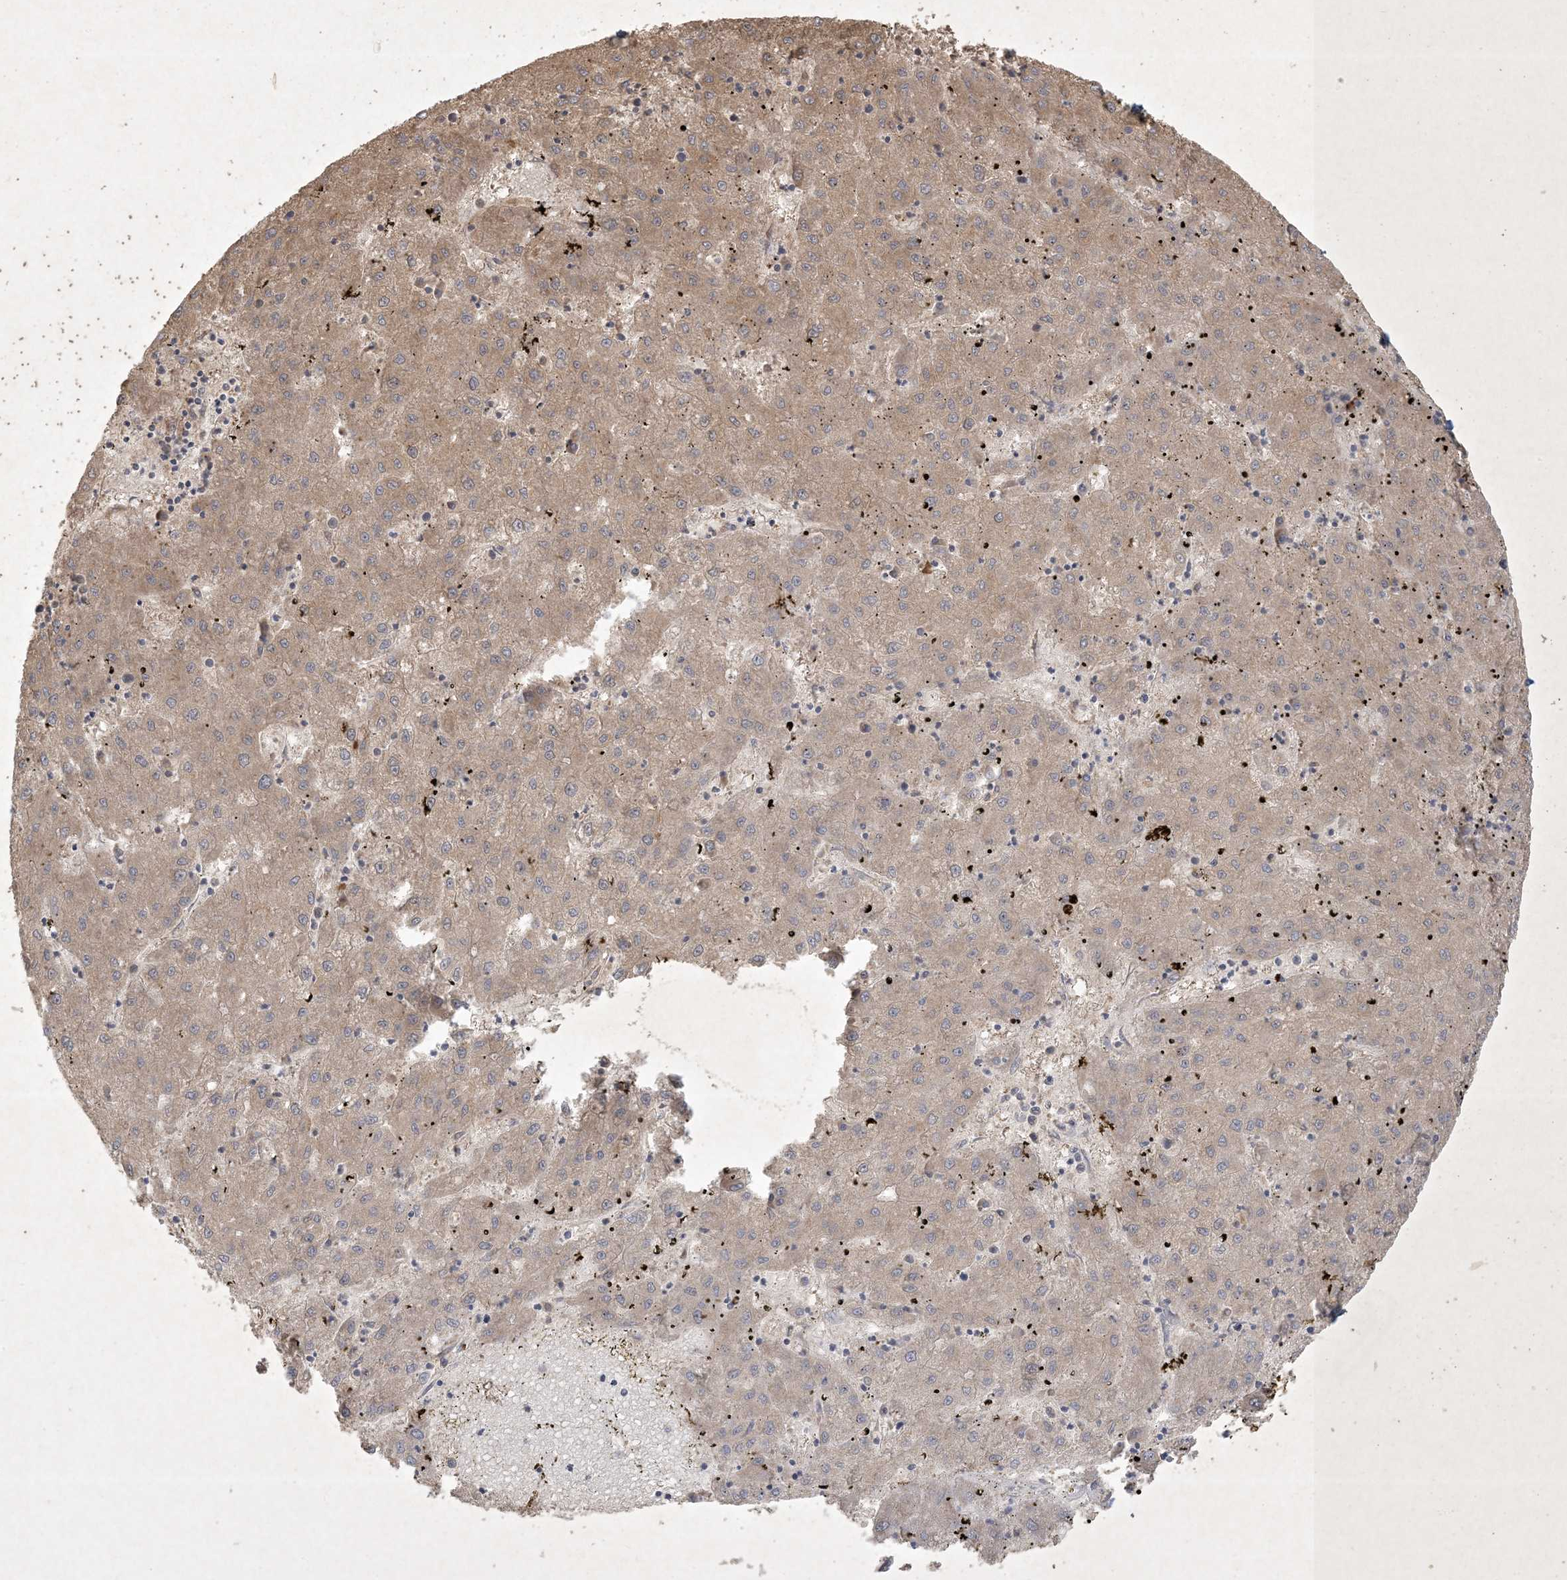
{"staining": {"intensity": "moderate", "quantity": ">75%", "location": "cytoplasmic/membranous"}, "tissue": "liver cancer", "cell_type": "Tumor cells", "image_type": "cancer", "snomed": [{"axis": "morphology", "description": "Carcinoma, Hepatocellular, NOS"}, {"axis": "topography", "description": "Liver"}], "caption": "Liver cancer stained with DAB IHC demonstrates medium levels of moderate cytoplasmic/membranous expression in approximately >75% of tumor cells.", "gene": "NRBP2", "patient": {"sex": "male", "age": 72}}